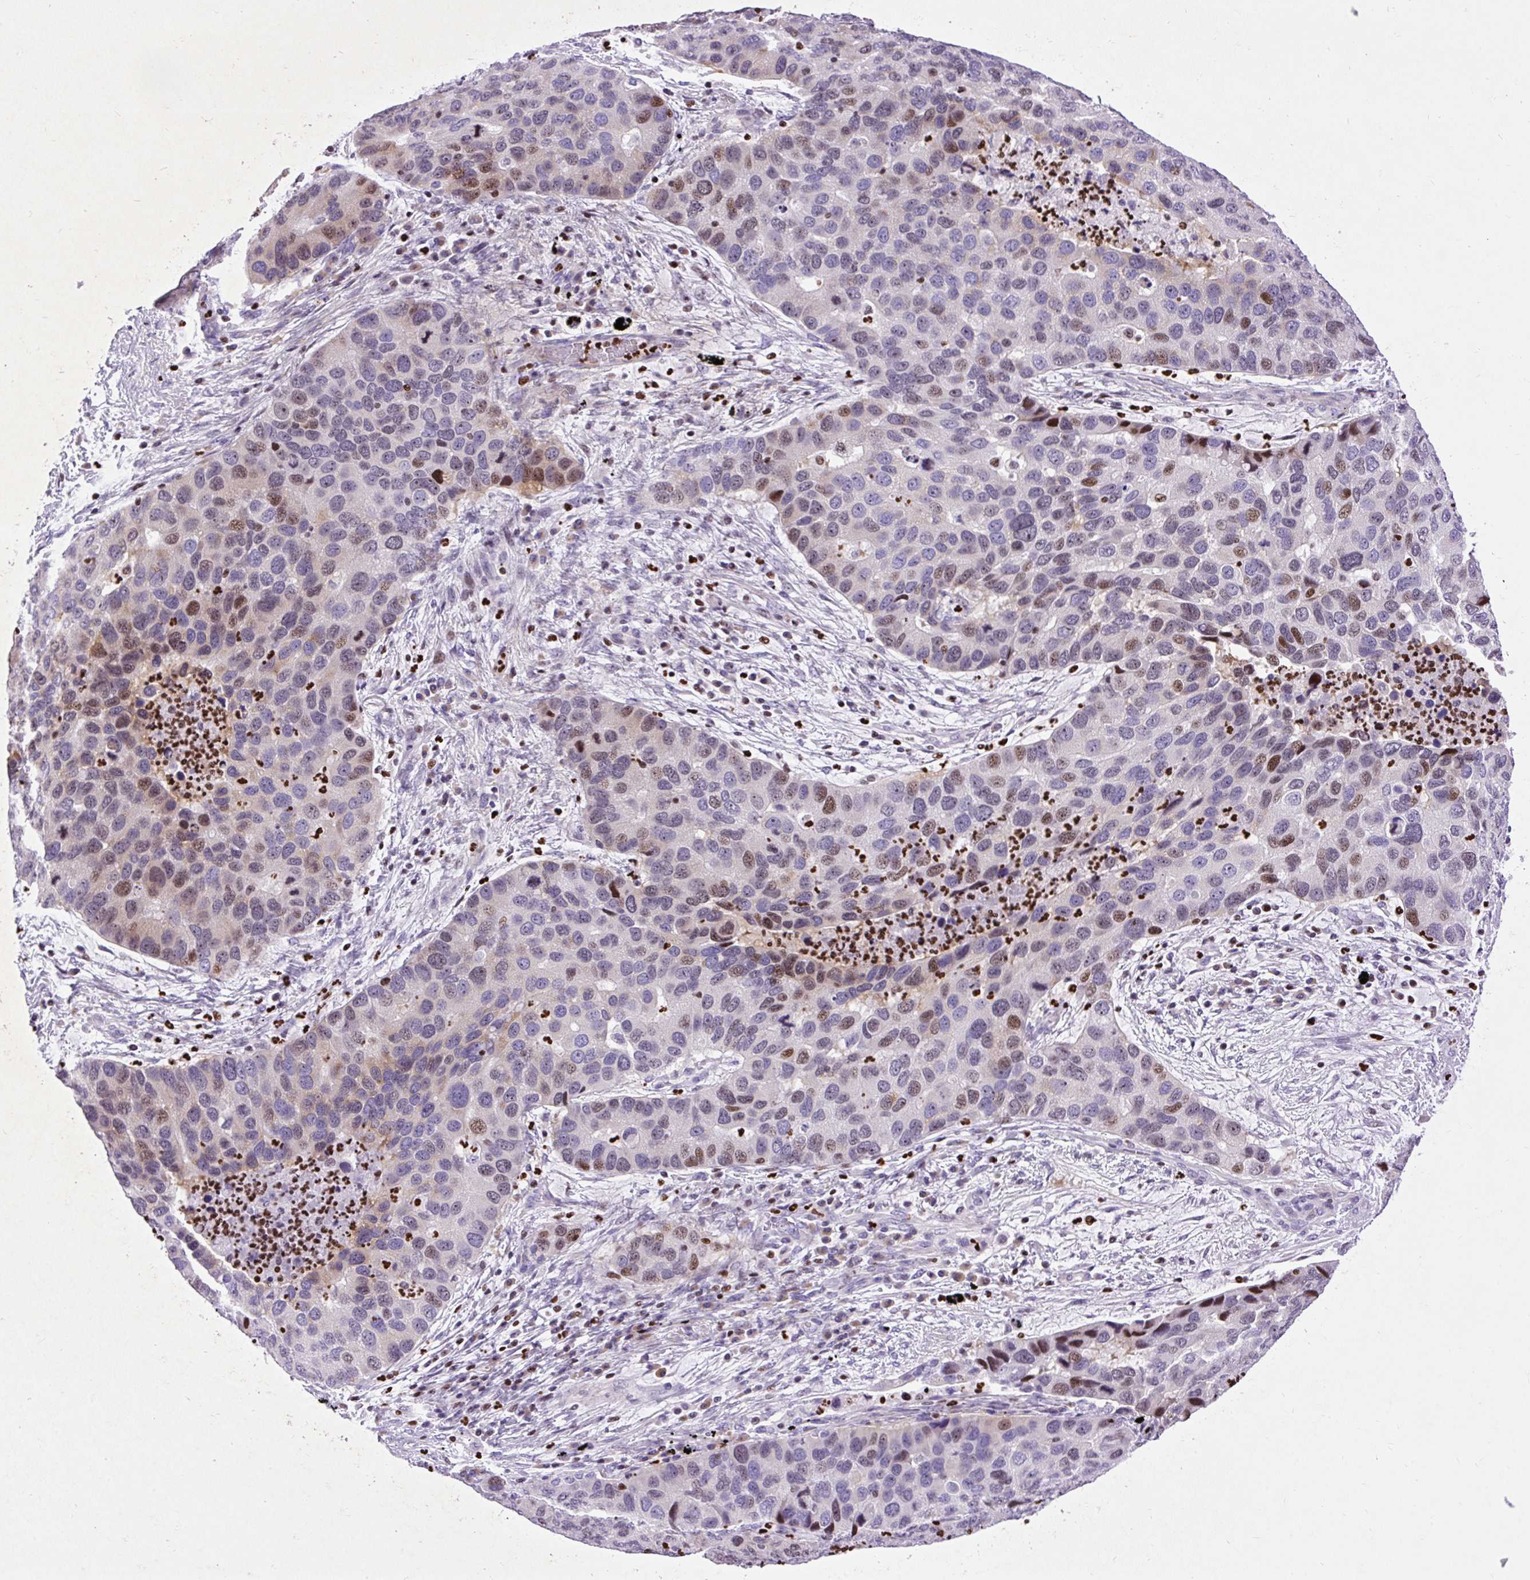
{"staining": {"intensity": "moderate", "quantity": "25%-75%", "location": "nuclear"}, "tissue": "lung cancer", "cell_type": "Tumor cells", "image_type": "cancer", "snomed": [{"axis": "morphology", "description": "Aneuploidy"}, {"axis": "morphology", "description": "Adenocarcinoma, NOS"}, {"axis": "topography", "description": "Lymph node"}, {"axis": "topography", "description": "Lung"}], "caption": "A medium amount of moderate nuclear positivity is identified in about 25%-75% of tumor cells in lung adenocarcinoma tissue. The protein is stained brown, and the nuclei are stained in blue (DAB IHC with brightfield microscopy, high magnification).", "gene": "SPC24", "patient": {"sex": "female", "age": 74}}